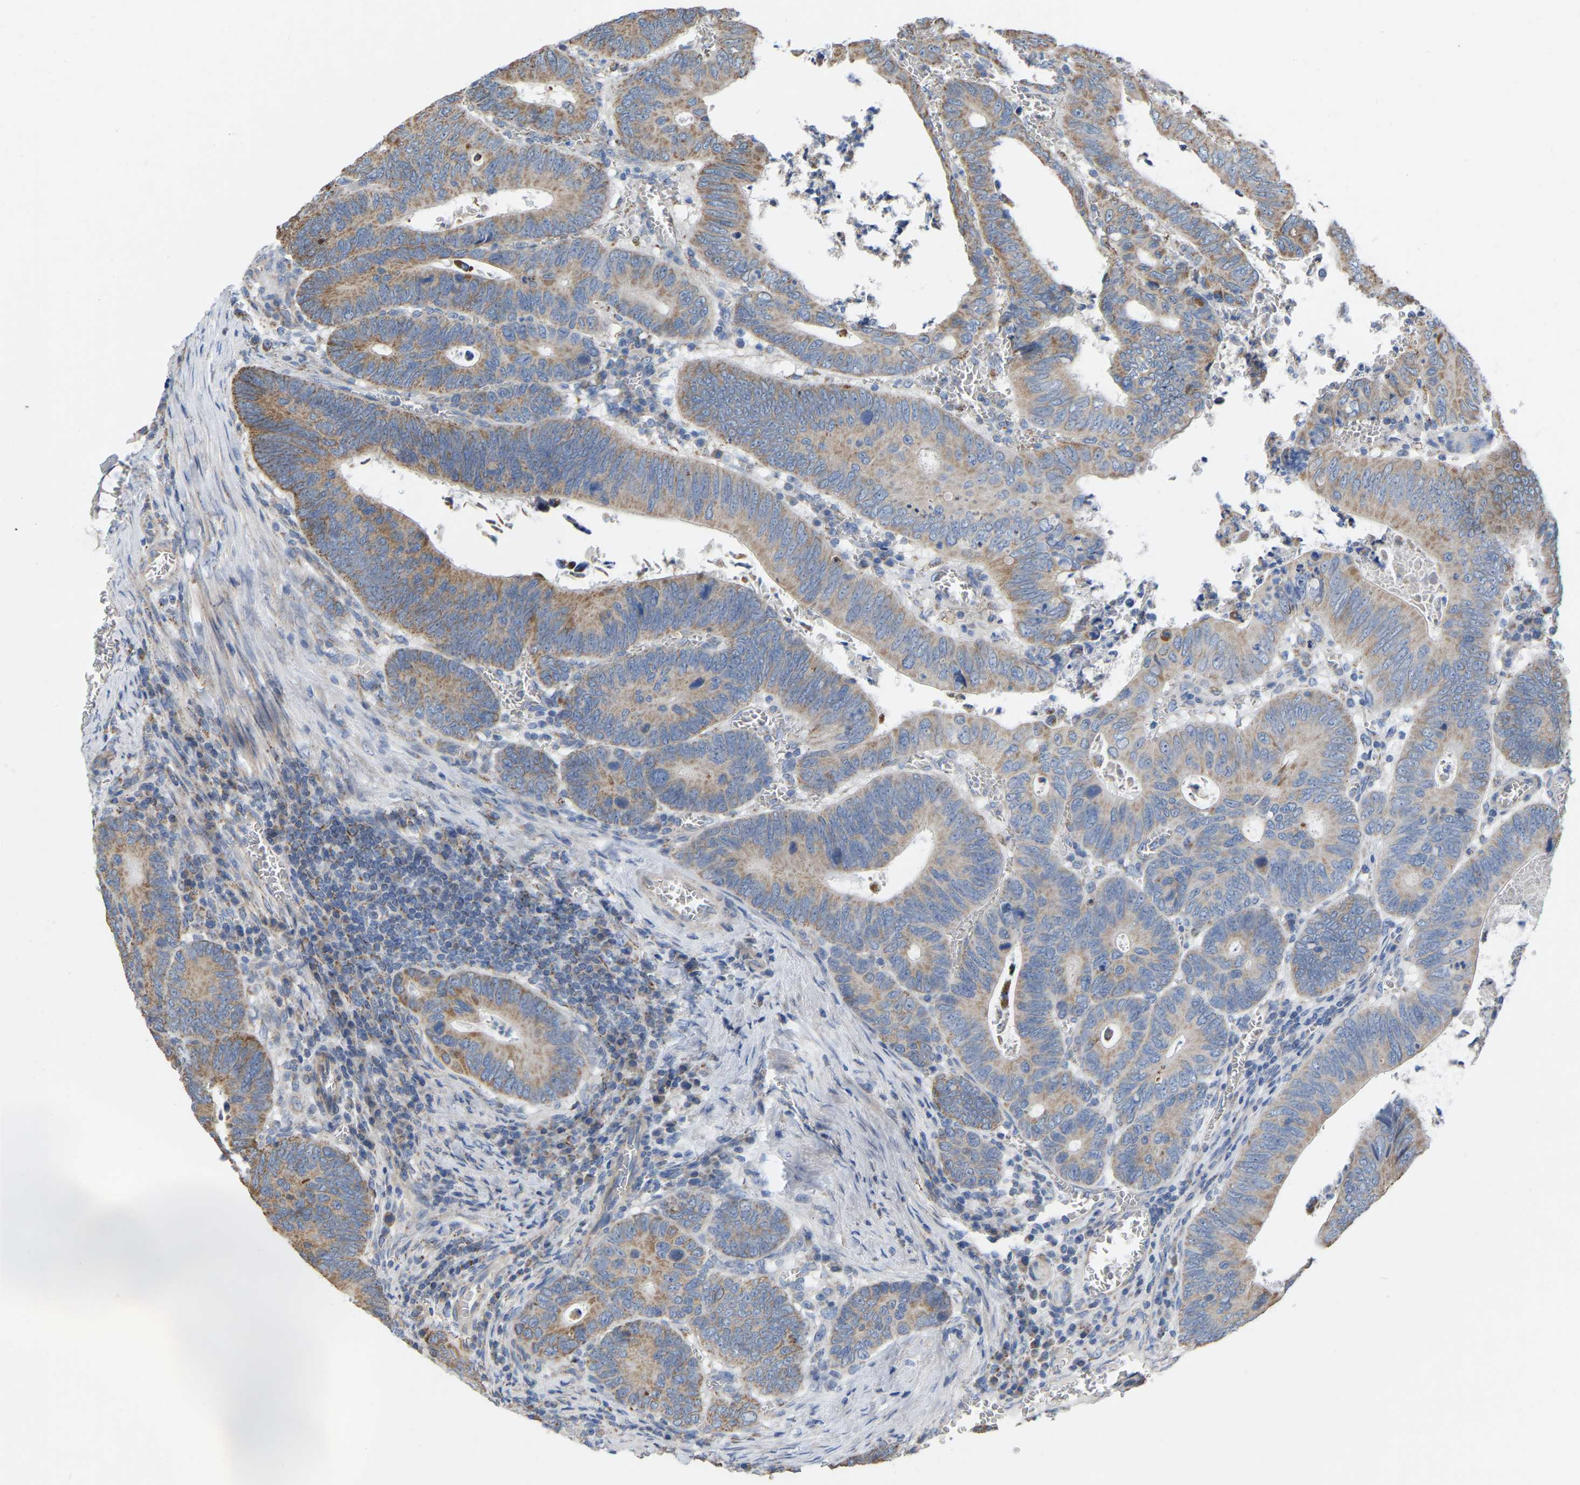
{"staining": {"intensity": "moderate", "quantity": ">75%", "location": "cytoplasmic/membranous"}, "tissue": "colorectal cancer", "cell_type": "Tumor cells", "image_type": "cancer", "snomed": [{"axis": "morphology", "description": "Inflammation, NOS"}, {"axis": "morphology", "description": "Adenocarcinoma, NOS"}, {"axis": "topography", "description": "Colon"}], "caption": "About >75% of tumor cells in human adenocarcinoma (colorectal) show moderate cytoplasmic/membranous protein expression as visualized by brown immunohistochemical staining.", "gene": "BCL10", "patient": {"sex": "male", "age": 72}}